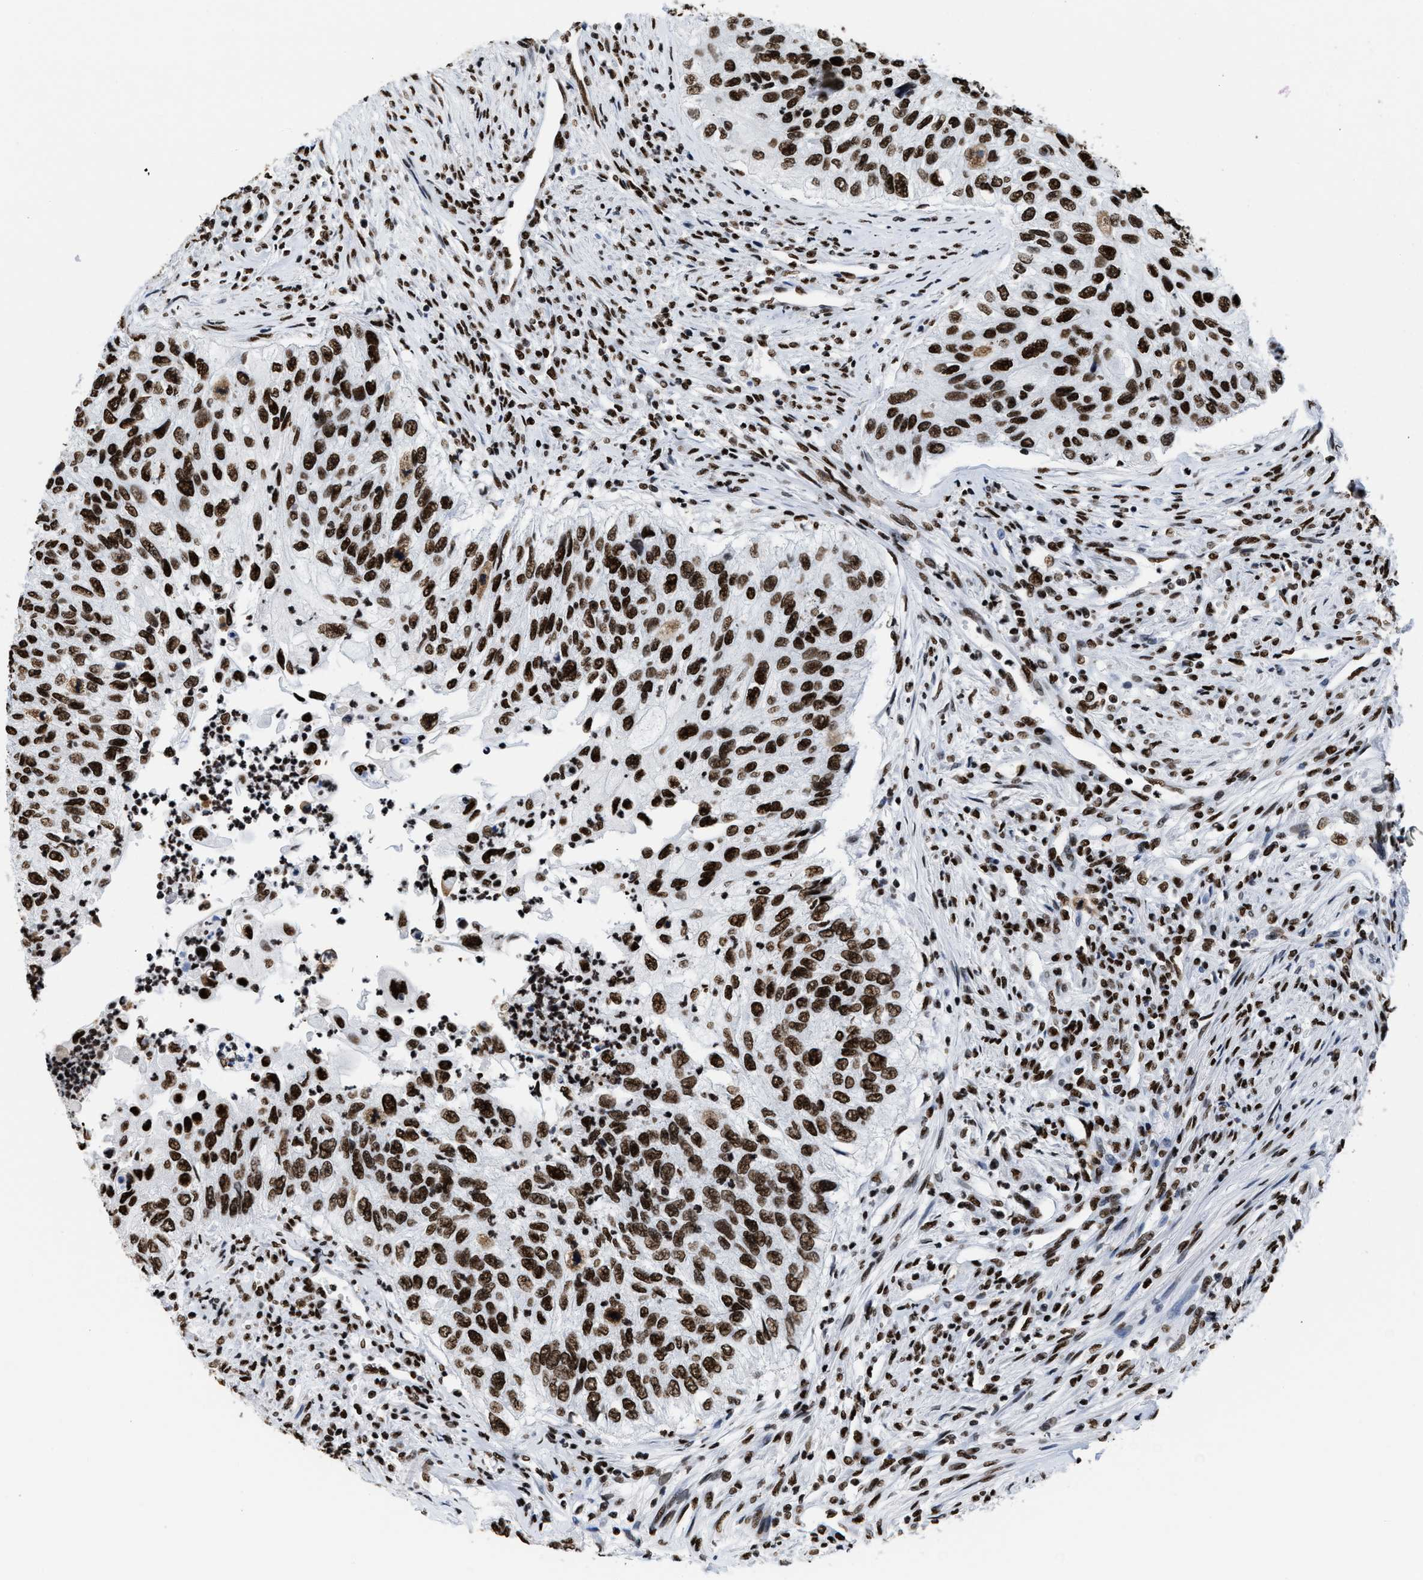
{"staining": {"intensity": "strong", "quantity": ">75%", "location": "nuclear"}, "tissue": "urothelial cancer", "cell_type": "Tumor cells", "image_type": "cancer", "snomed": [{"axis": "morphology", "description": "Urothelial carcinoma, High grade"}, {"axis": "topography", "description": "Urinary bladder"}], "caption": "Immunohistochemical staining of human high-grade urothelial carcinoma exhibits high levels of strong nuclear expression in approximately >75% of tumor cells.", "gene": "SMARCC2", "patient": {"sex": "female", "age": 60}}